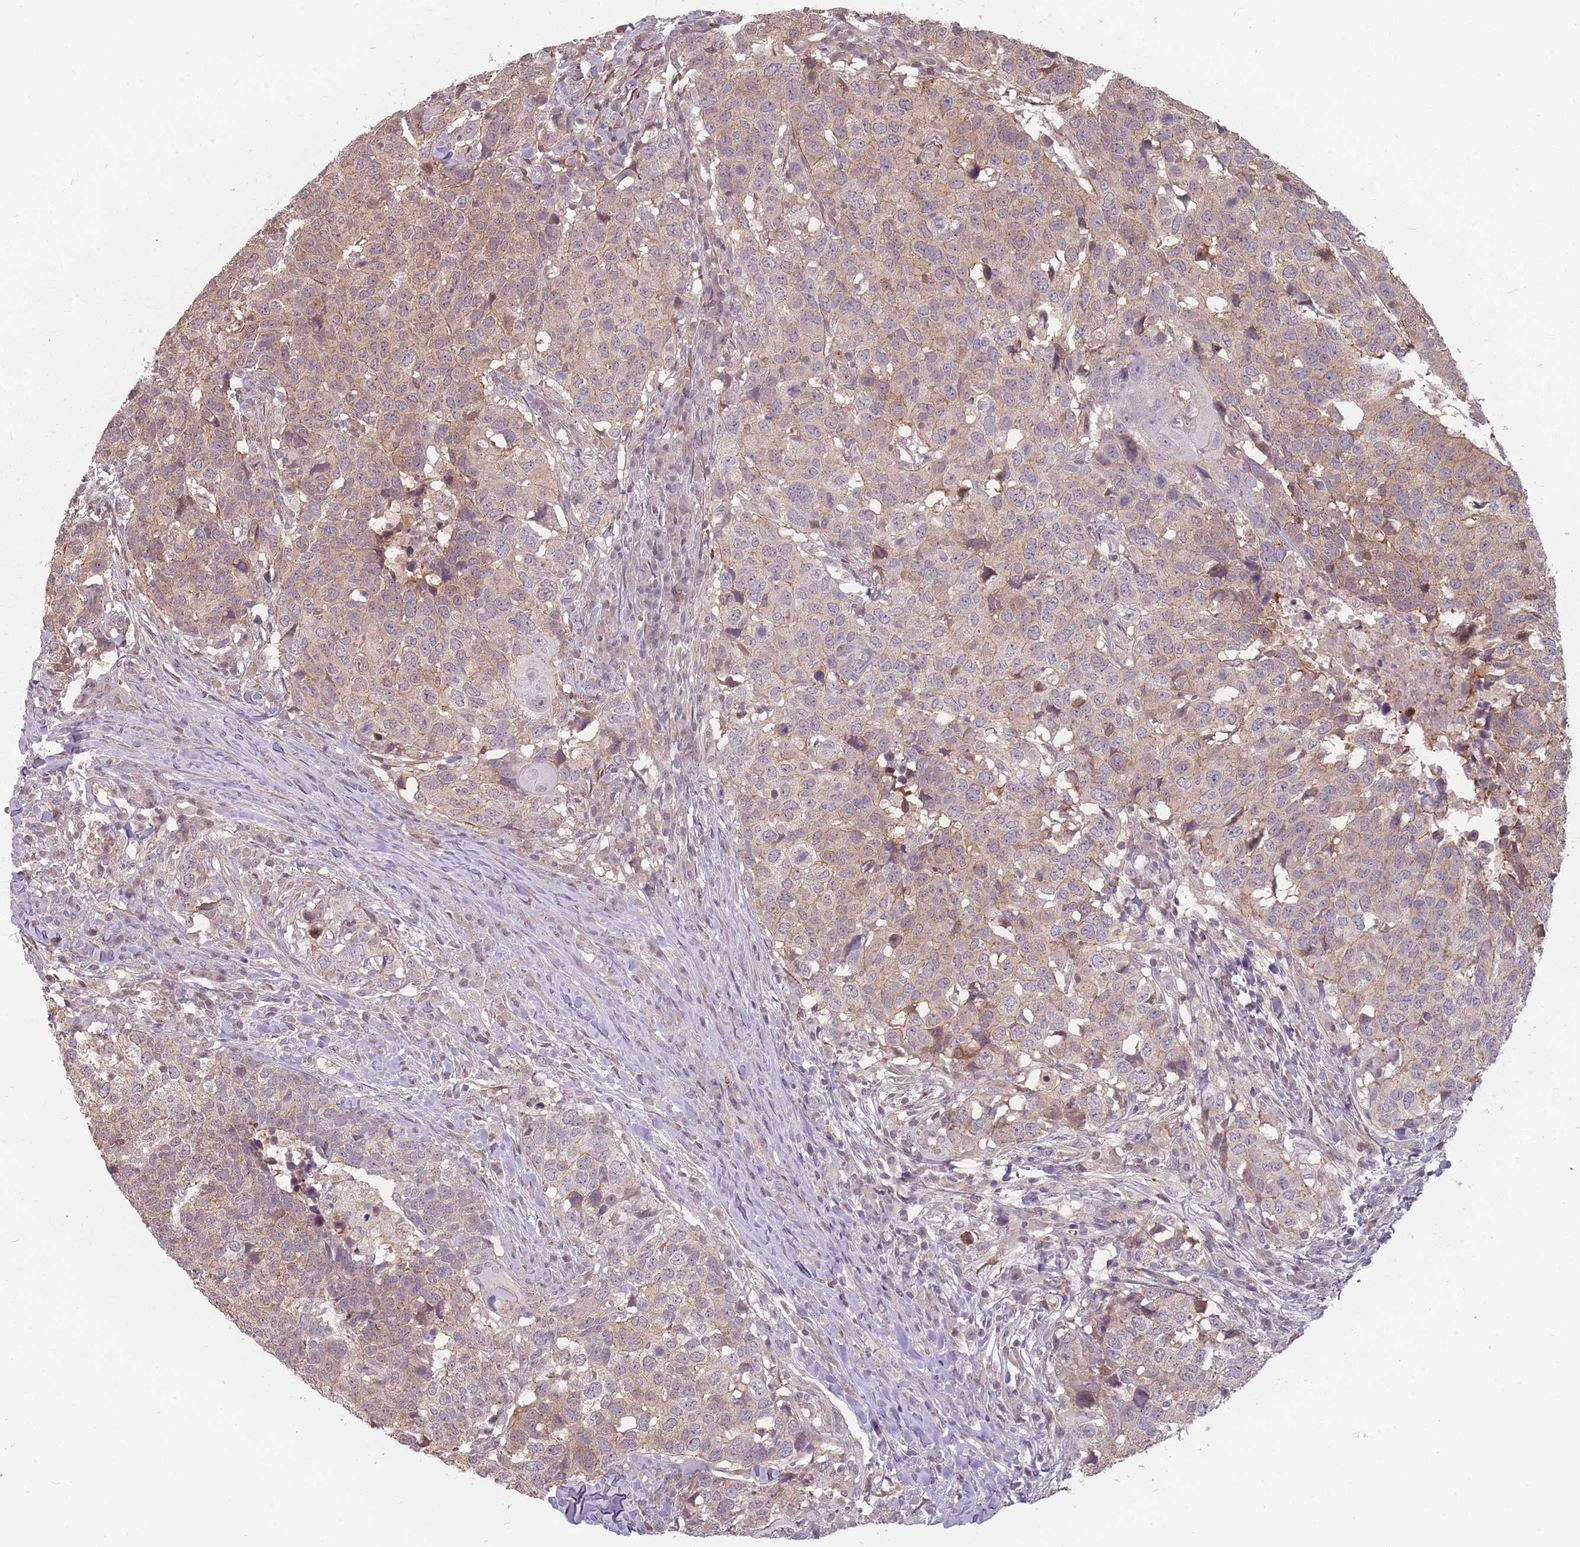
{"staining": {"intensity": "weak", "quantity": "25%-75%", "location": "cytoplasmic/membranous"}, "tissue": "head and neck cancer", "cell_type": "Tumor cells", "image_type": "cancer", "snomed": [{"axis": "morphology", "description": "Normal tissue, NOS"}, {"axis": "morphology", "description": "Squamous cell carcinoma, NOS"}, {"axis": "topography", "description": "Skeletal muscle"}, {"axis": "topography", "description": "Vascular tissue"}, {"axis": "topography", "description": "Peripheral nerve tissue"}, {"axis": "topography", "description": "Head-Neck"}], "caption": "Squamous cell carcinoma (head and neck) tissue displays weak cytoplasmic/membranous staining in about 25%-75% of tumor cells, visualized by immunohistochemistry. (DAB (3,3'-diaminobenzidine) = brown stain, brightfield microscopy at high magnification).", "gene": "PPP1R14C", "patient": {"sex": "male", "age": 66}}